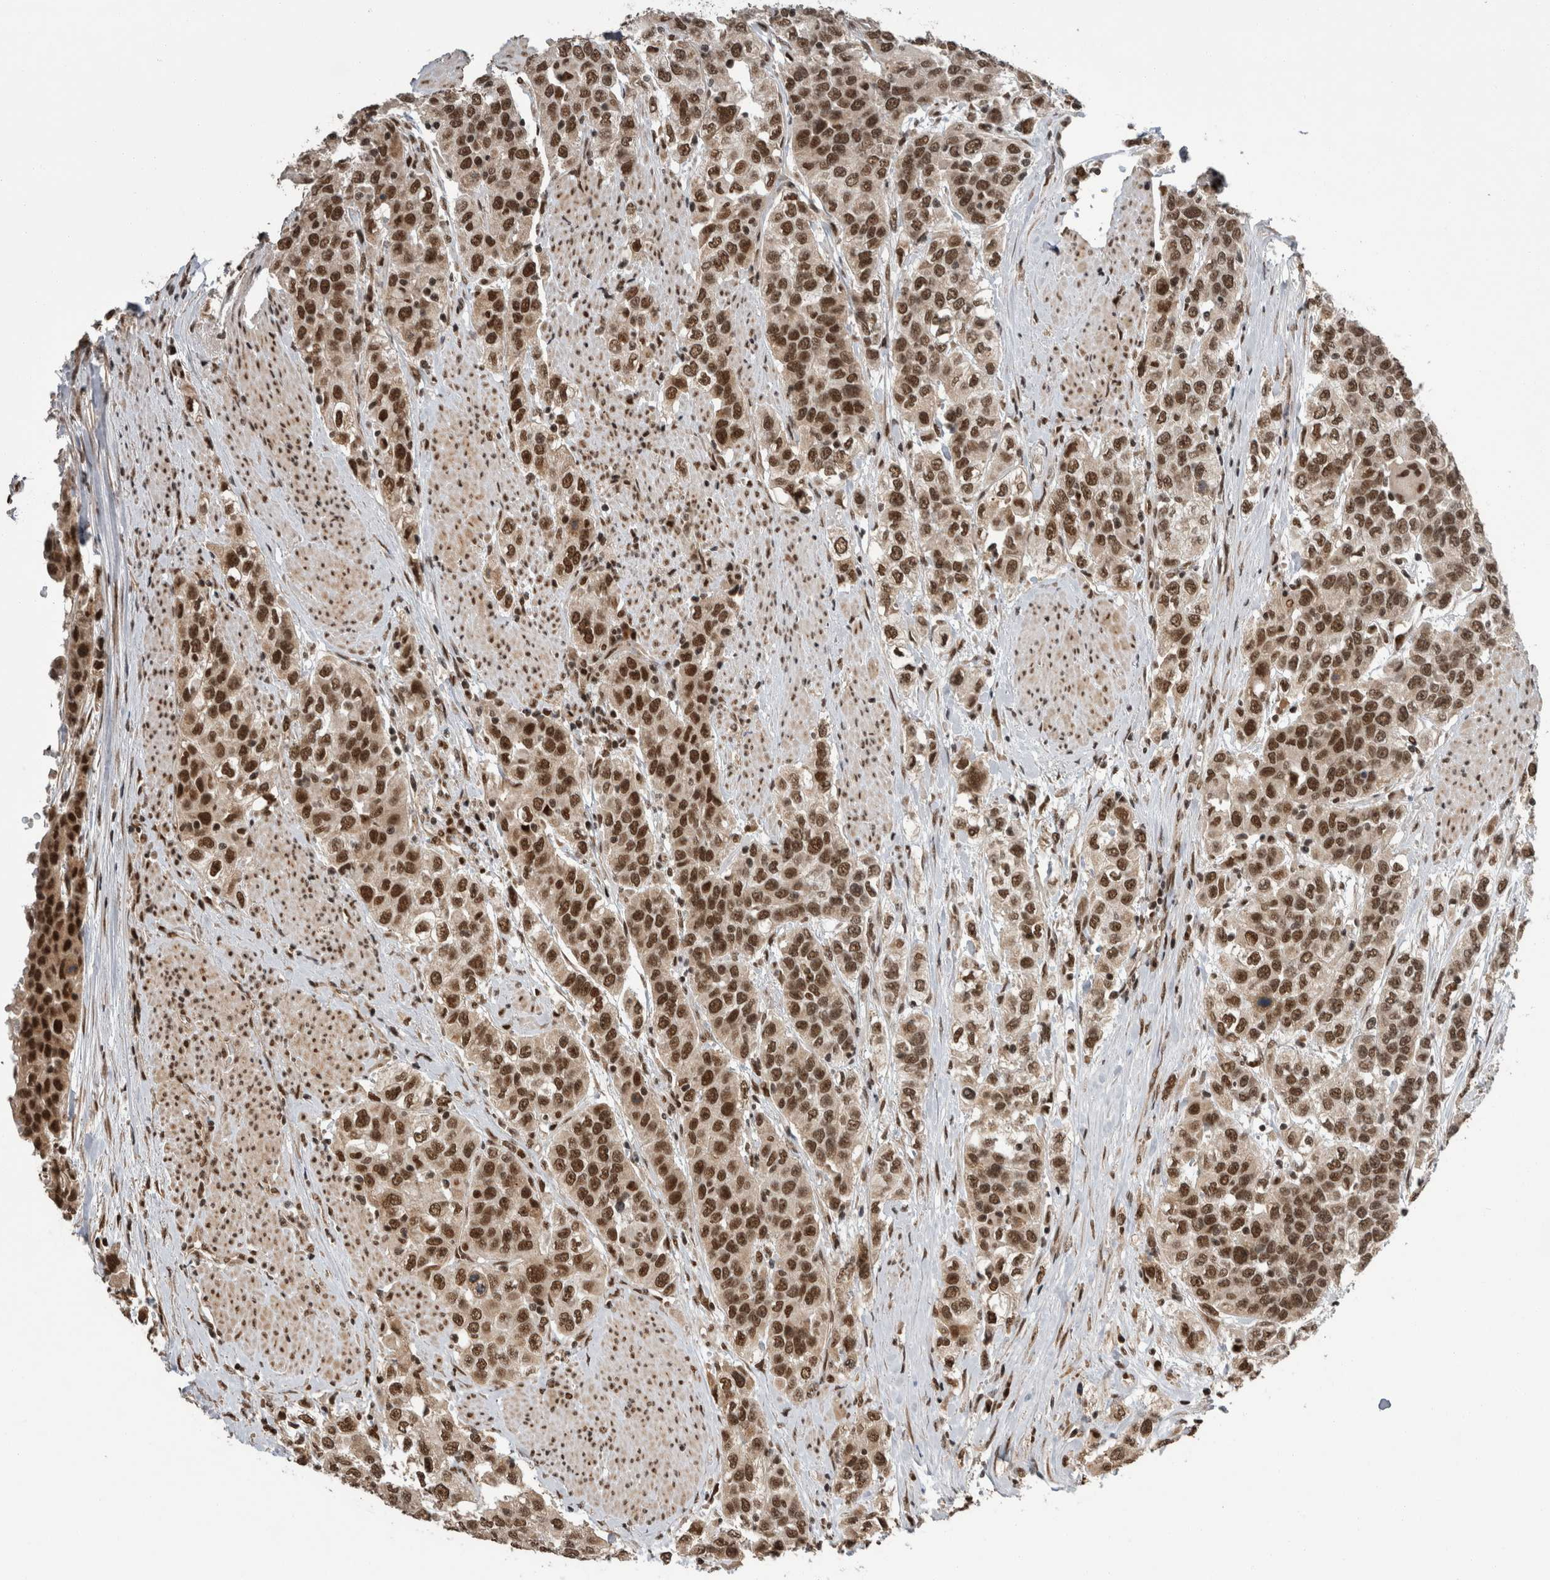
{"staining": {"intensity": "strong", "quantity": ">75%", "location": "nuclear"}, "tissue": "urothelial cancer", "cell_type": "Tumor cells", "image_type": "cancer", "snomed": [{"axis": "morphology", "description": "Urothelial carcinoma, High grade"}, {"axis": "topography", "description": "Urinary bladder"}], "caption": "Approximately >75% of tumor cells in high-grade urothelial carcinoma display strong nuclear protein expression as visualized by brown immunohistochemical staining.", "gene": "CPSF2", "patient": {"sex": "female", "age": 80}}